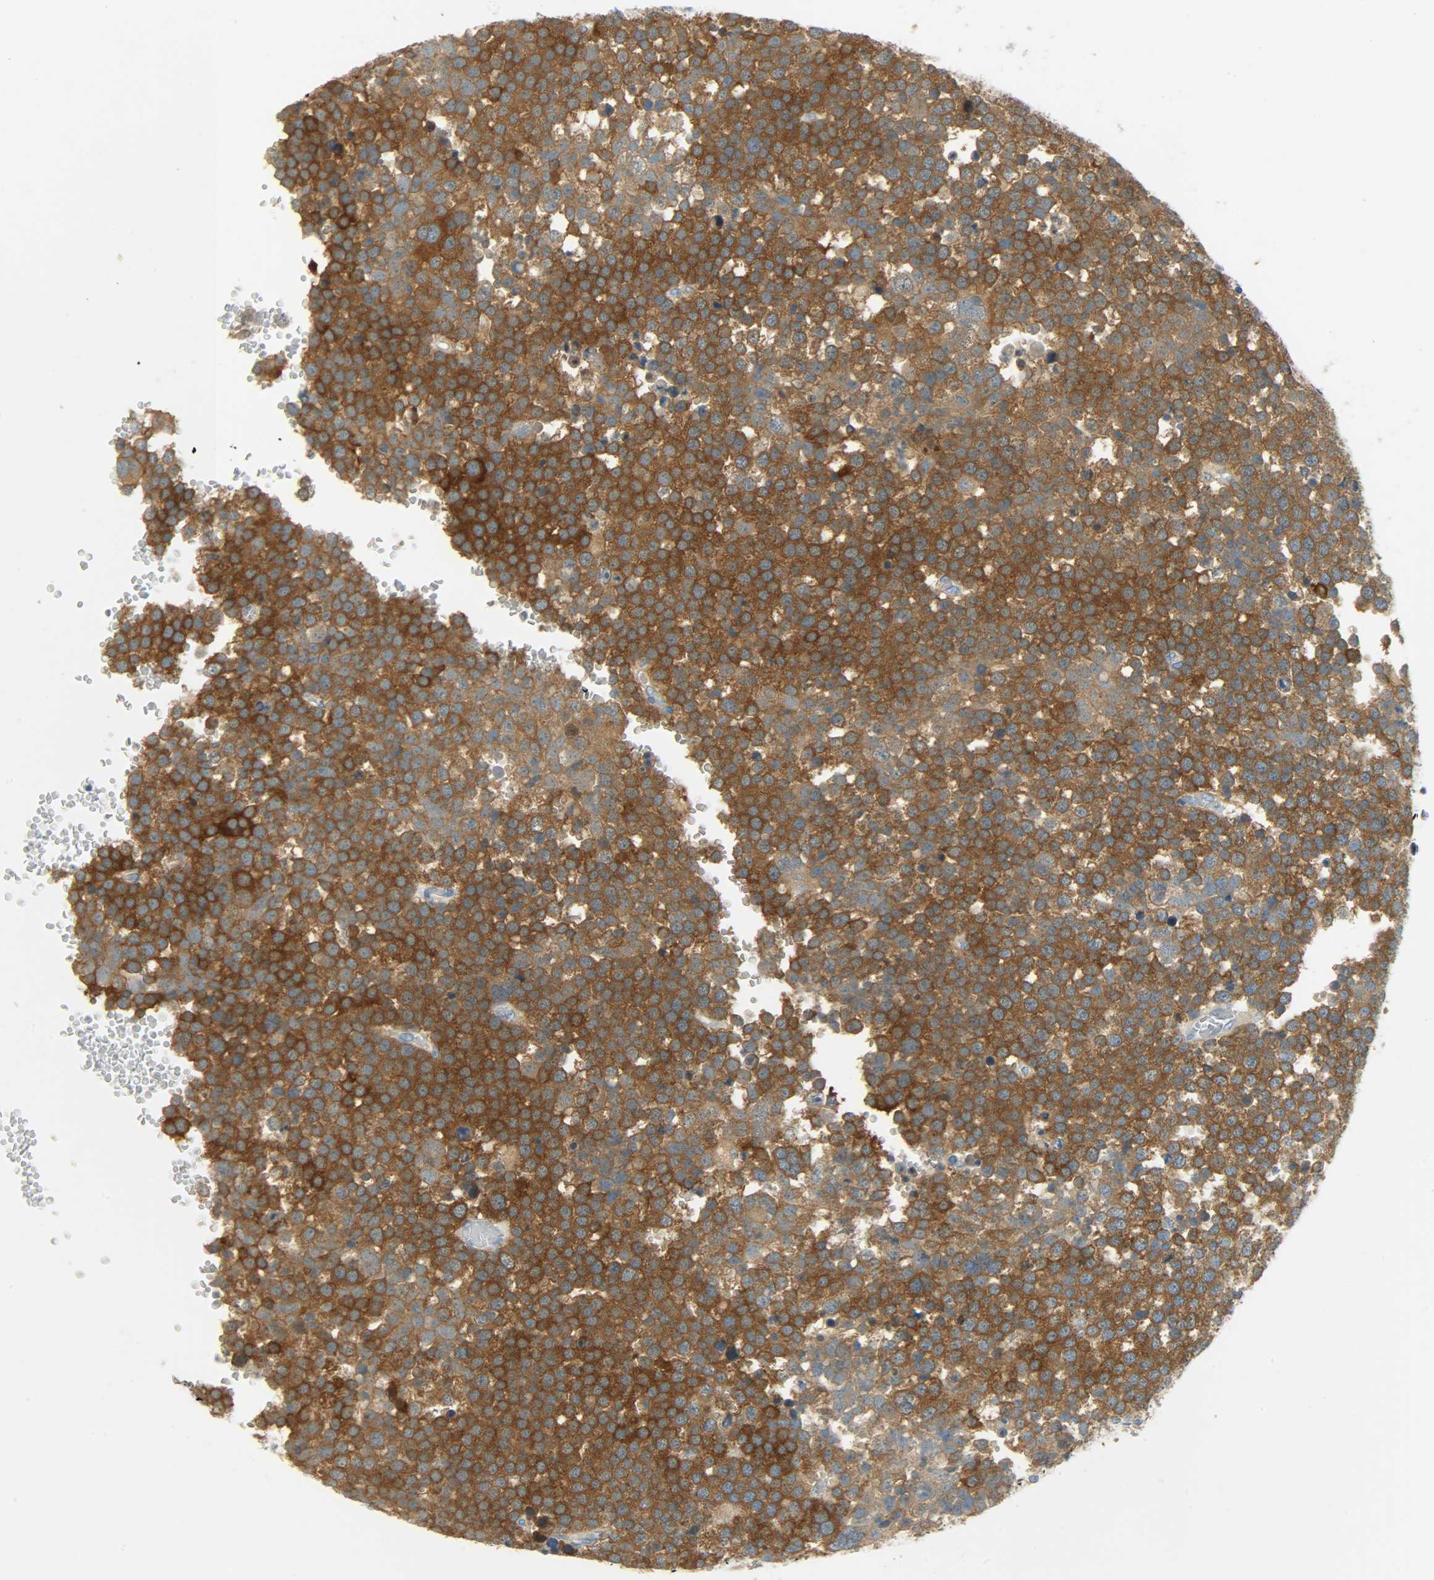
{"staining": {"intensity": "strong", "quantity": ">75%", "location": "cytoplasmic/membranous"}, "tissue": "testis cancer", "cell_type": "Tumor cells", "image_type": "cancer", "snomed": [{"axis": "morphology", "description": "Seminoma, NOS"}, {"axis": "topography", "description": "Testis"}], "caption": "Testis cancer stained for a protein (brown) displays strong cytoplasmic/membranous positive expression in approximately >75% of tumor cells.", "gene": "DSG2", "patient": {"sex": "male", "age": 71}}